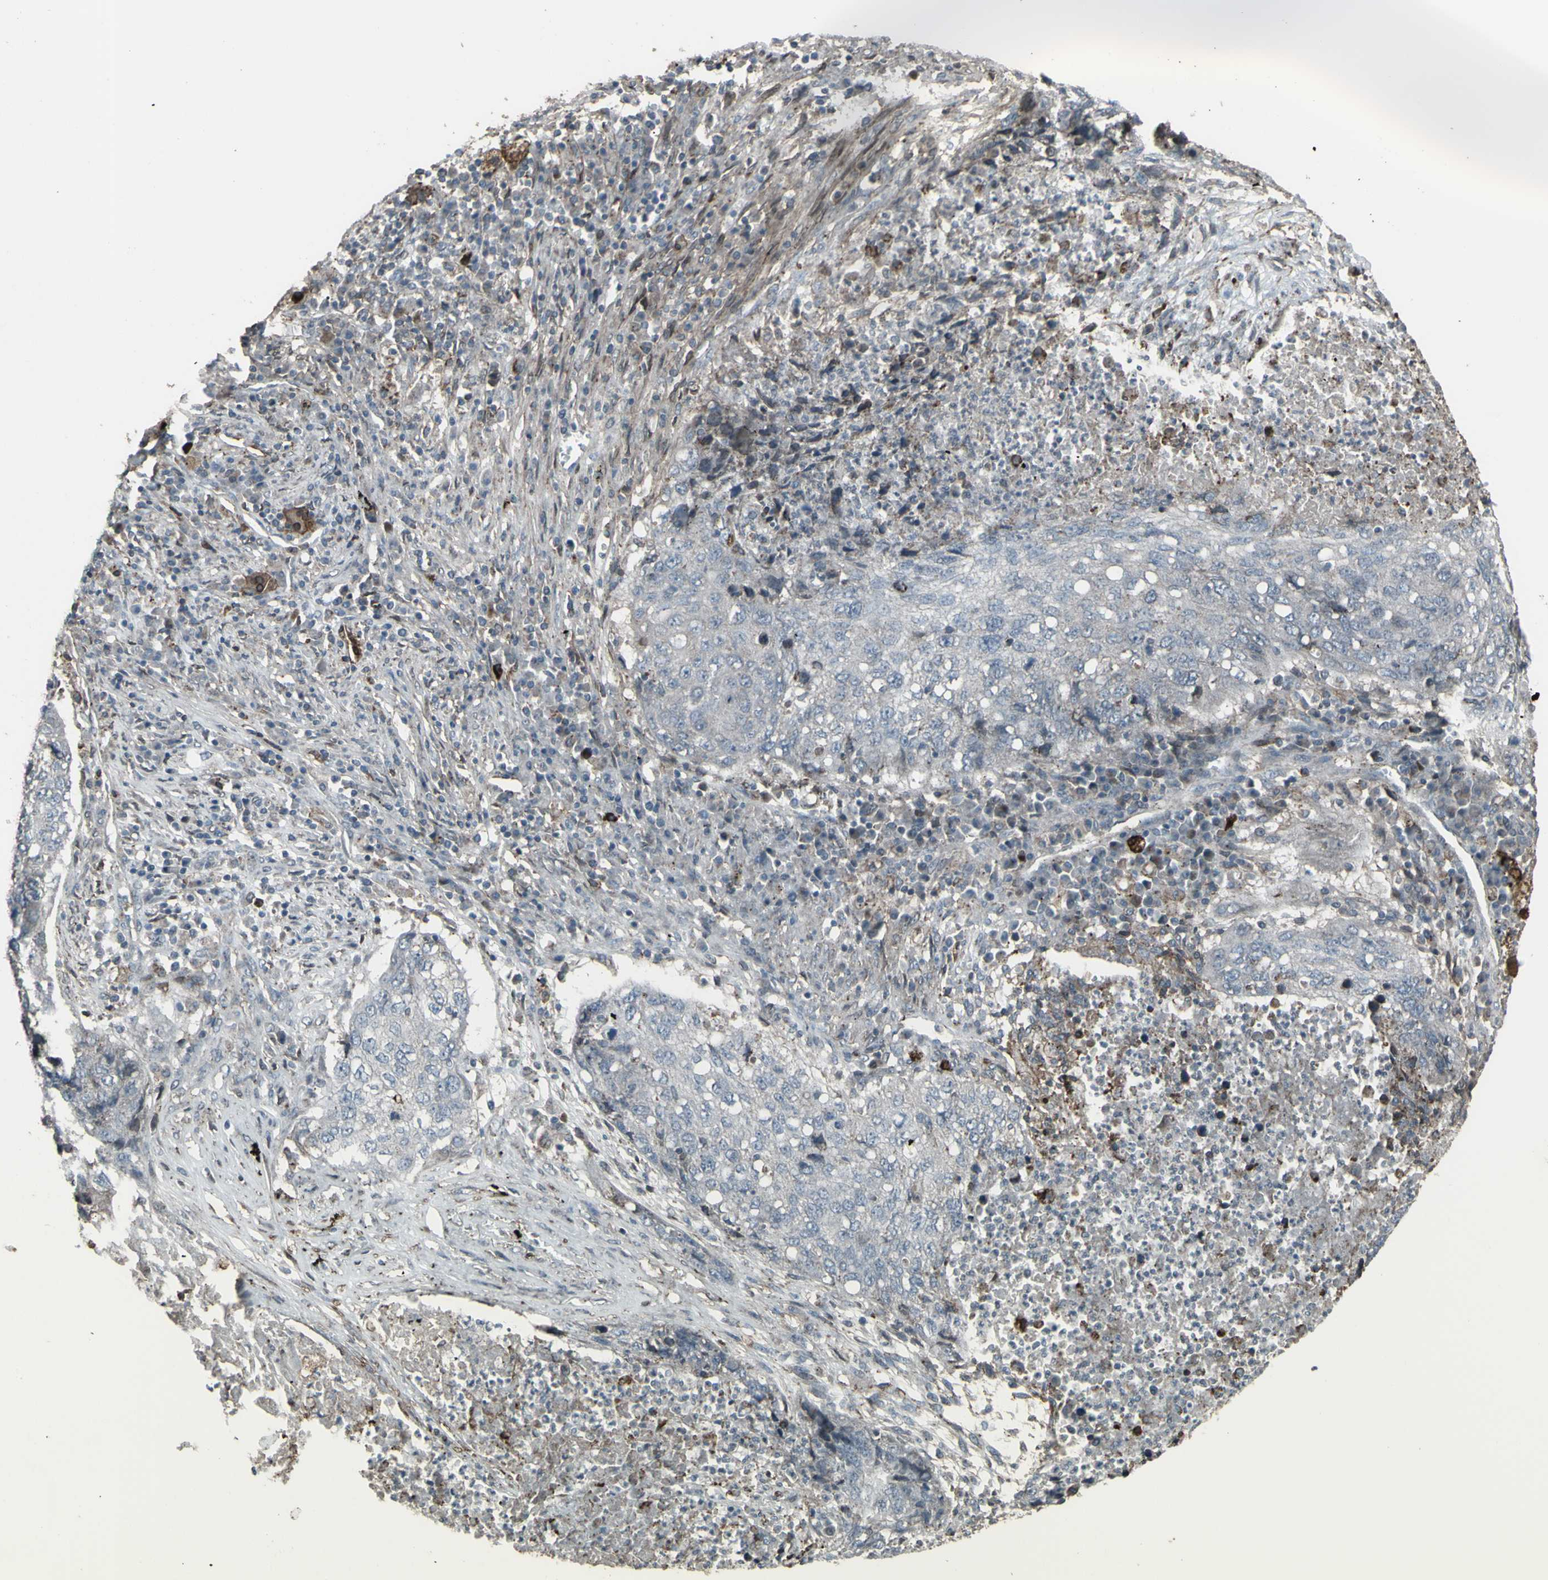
{"staining": {"intensity": "negative", "quantity": "none", "location": "none"}, "tissue": "lung cancer", "cell_type": "Tumor cells", "image_type": "cancer", "snomed": [{"axis": "morphology", "description": "Squamous cell carcinoma, NOS"}, {"axis": "topography", "description": "Lung"}], "caption": "Lung cancer (squamous cell carcinoma) stained for a protein using immunohistochemistry (IHC) reveals no expression tumor cells.", "gene": "SMO", "patient": {"sex": "female", "age": 63}}